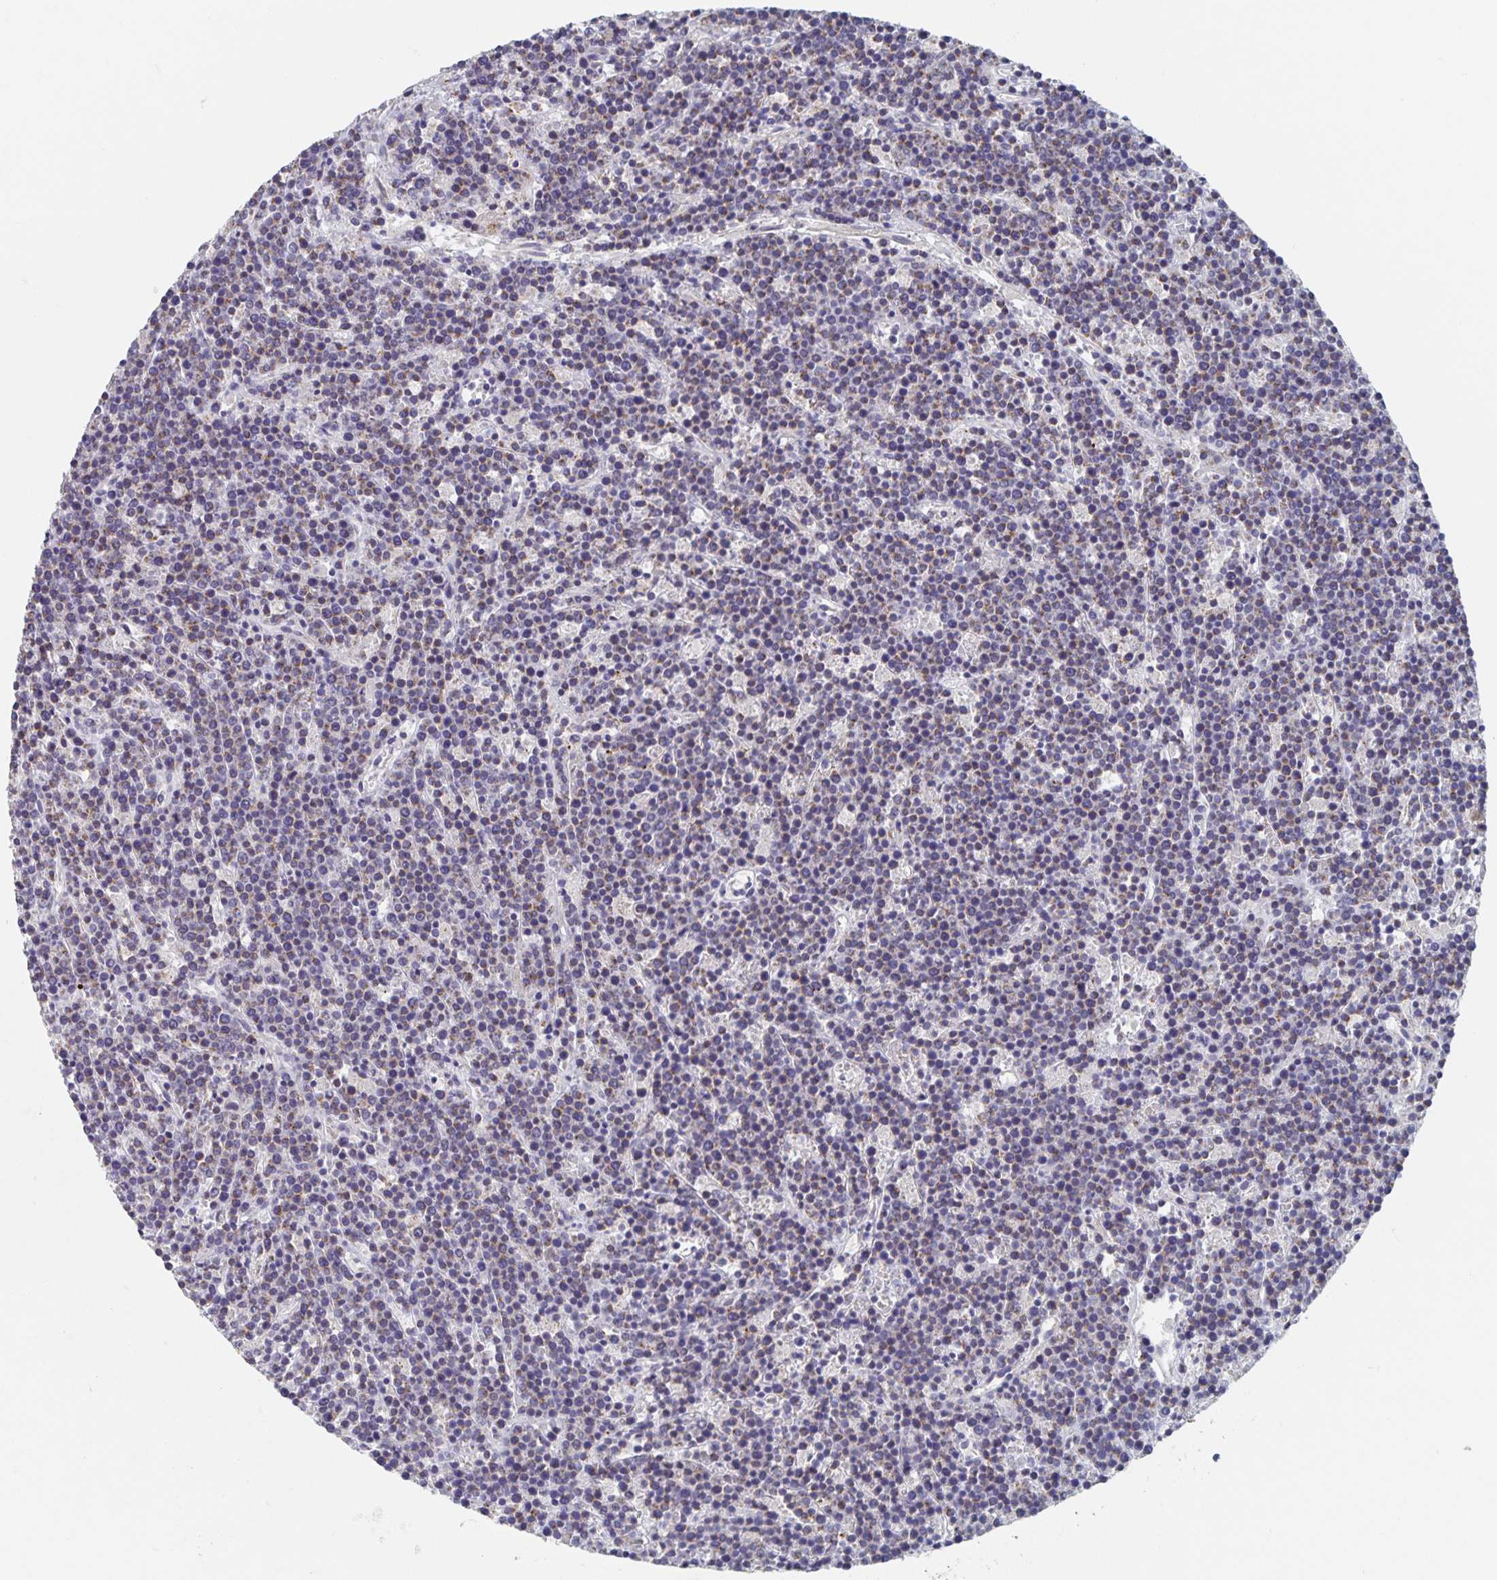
{"staining": {"intensity": "negative", "quantity": "none", "location": "none"}, "tissue": "lymphoma", "cell_type": "Tumor cells", "image_type": "cancer", "snomed": [{"axis": "morphology", "description": "Malignant lymphoma, non-Hodgkin's type, High grade"}, {"axis": "topography", "description": "Ovary"}], "caption": "Immunohistochemical staining of human lymphoma demonstrates no significant staining in tumor cells.", "gene": "CDC42BPG", "patient": {"sex": "female", "age": 56}}